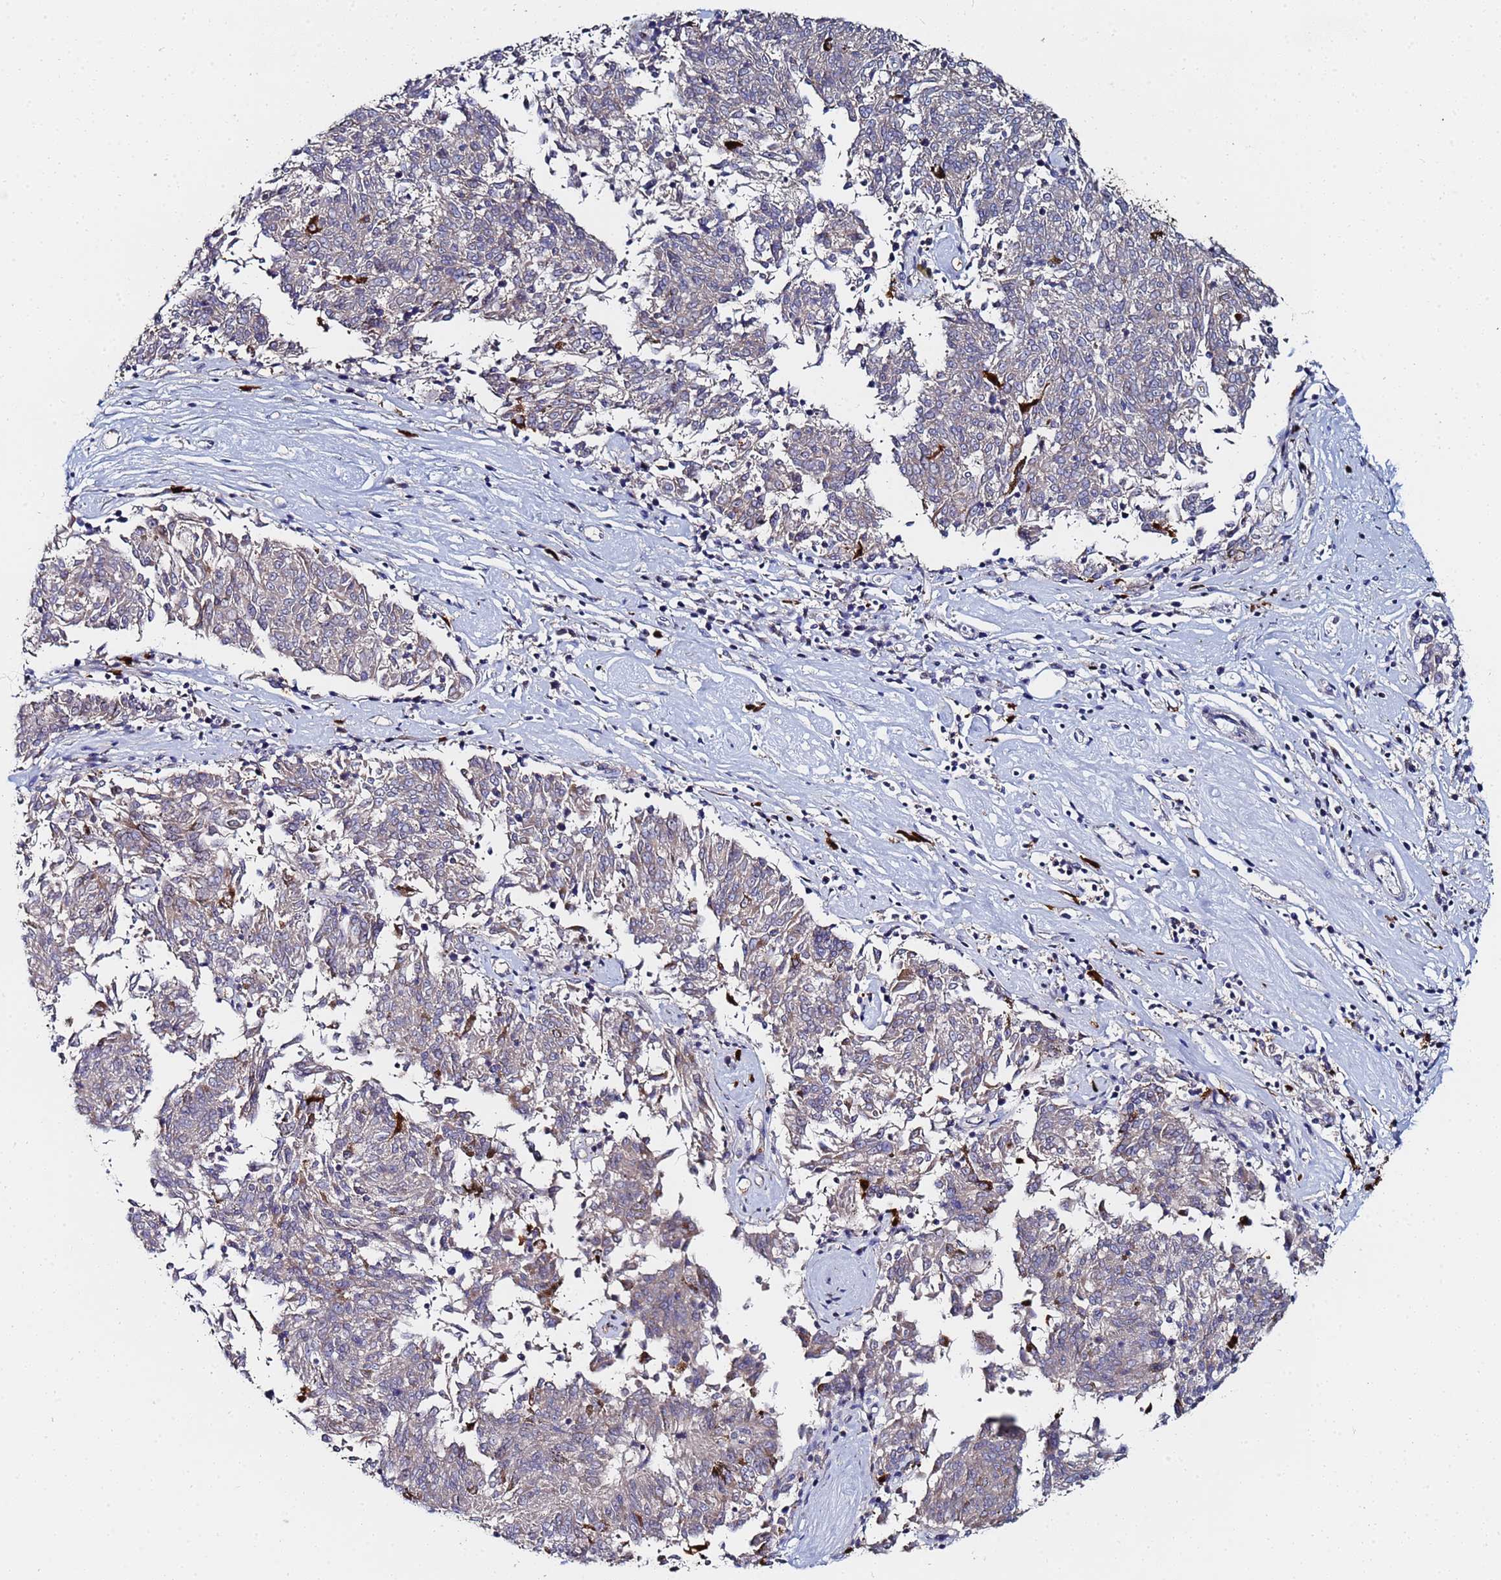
{"staining": {"intensity": "negative", "quantity": "none", "location": "none"}, "tissue": "melanoma", "cell_type": "Tumor cells", "image_type": "cancer", "snomed": [{"axis": "morphology", "description": "Malignant melanoma, NOS"}, {"axis": "topography", "description": "Skin"}], "caption": "The histopathology image reveals no significant expression in tumor cells of malignant melanoma.", "gene": "MTCL1", "patient": {"sex": "female", "age": 72}}